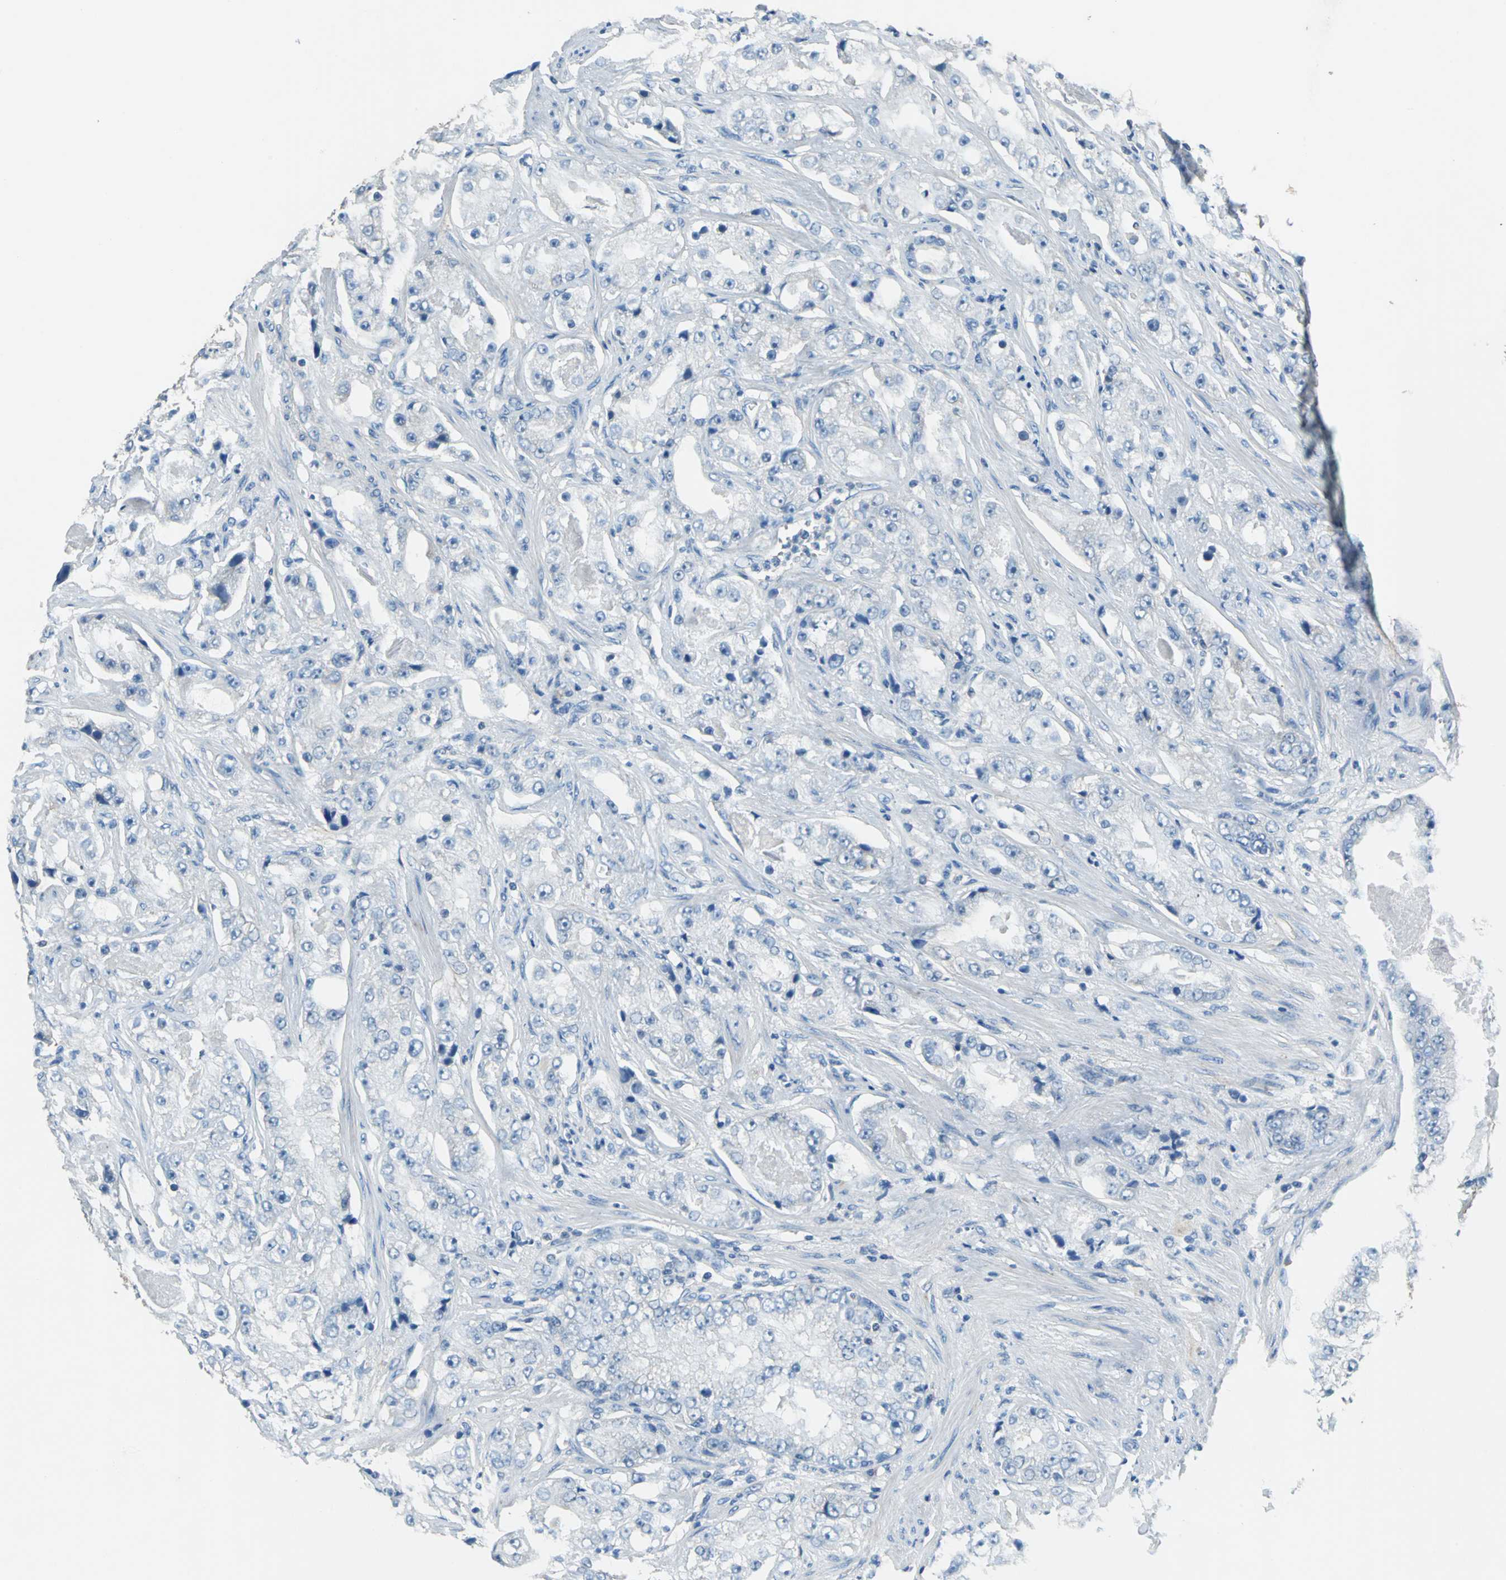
{"staining": {"intensity": "negative", "quantity": "none", "location": "none"}, "tissue": "prostate cancer", "cell_type": "Tumor cells", "image_type": "cancer", "snomed": [{"axis": "morphology", "description": "Adenocarcinoma, High grade"}, {"axis": "topography", "description": "Prostate"}], "caption": "This is an immunohistochemistry image of human prostate cancer. There is no expression in tumor cells.", "gene": "PRKCA", "patient": {"sex": "male", "age": 73}}